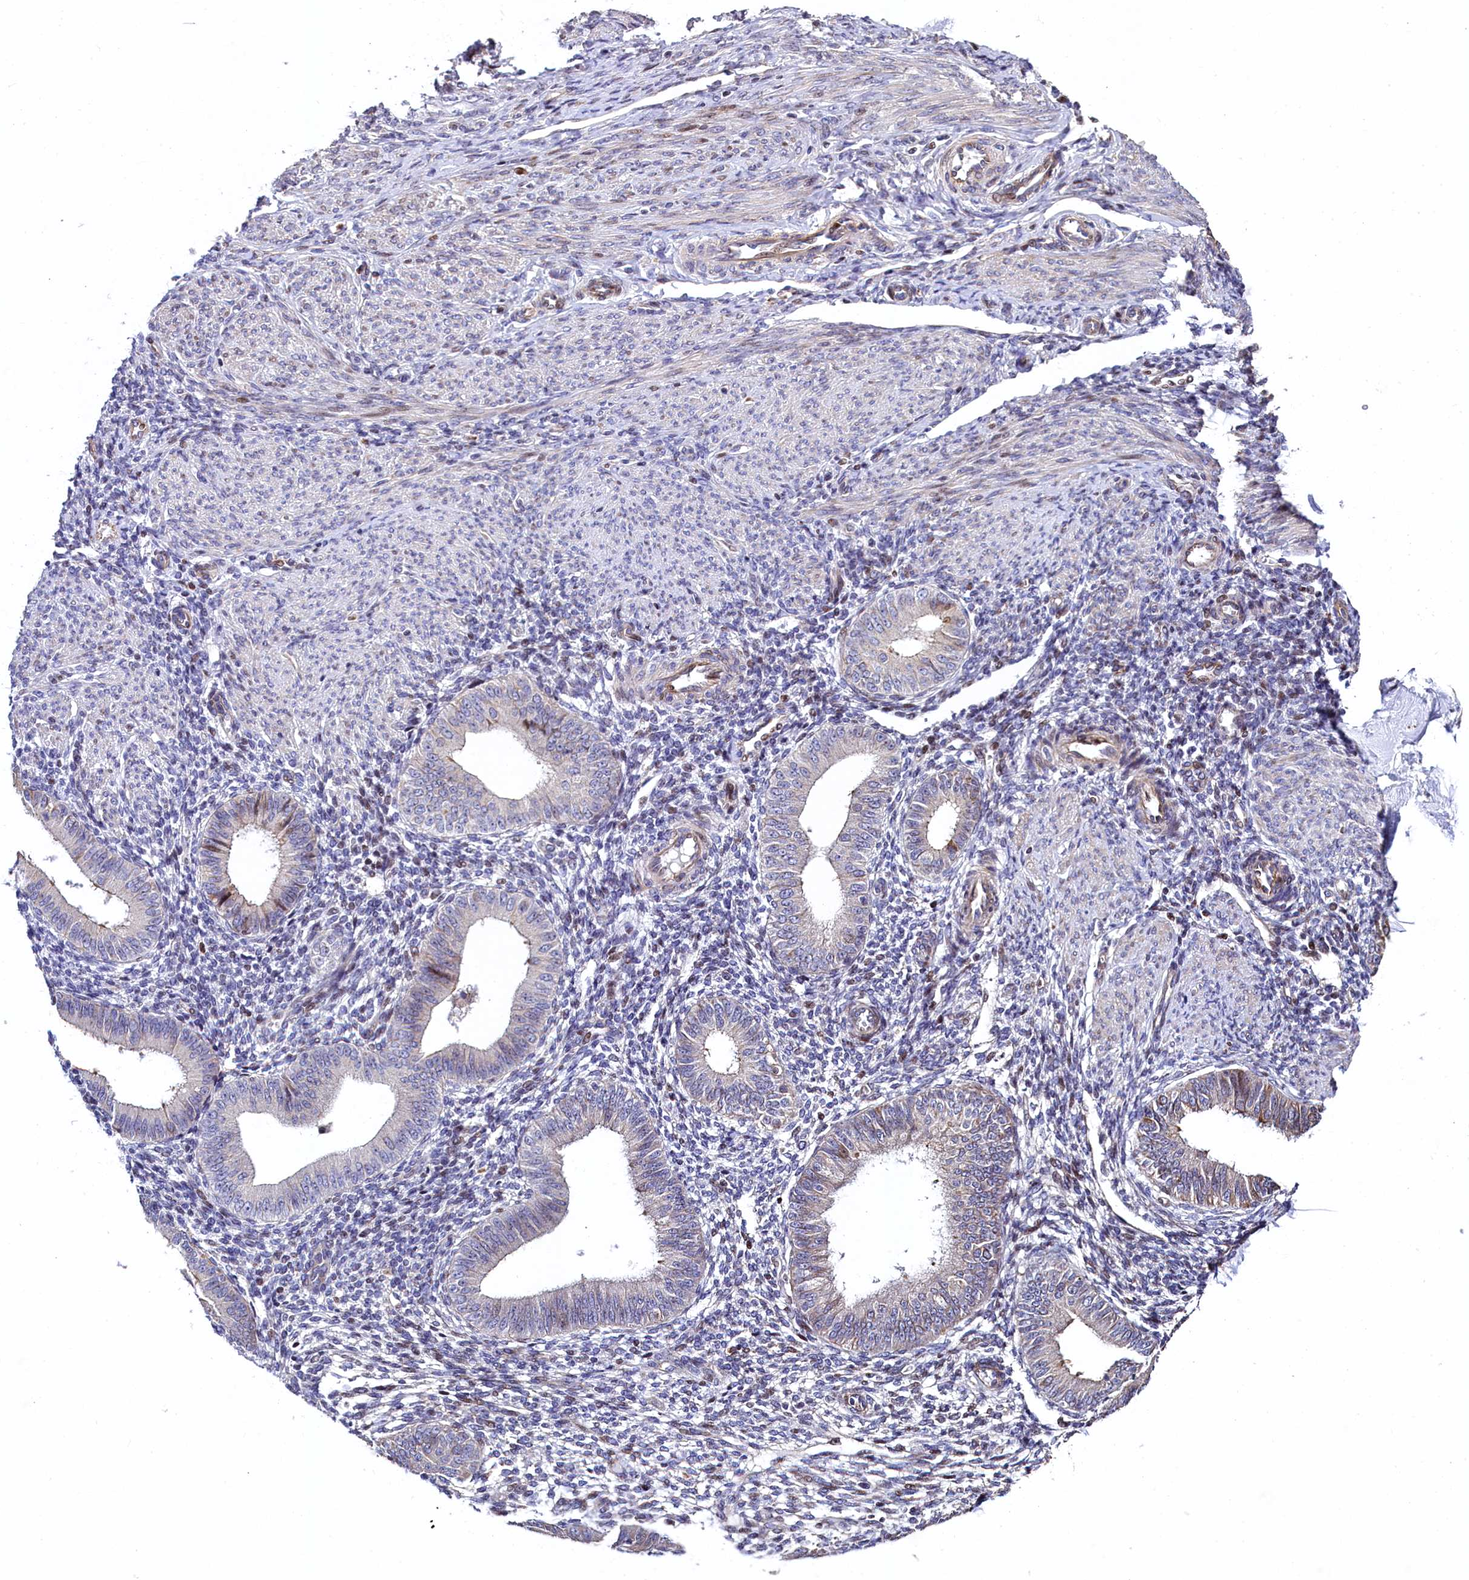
{"staining": {"intensity": "negative", "quantity": "none", "location": "none"}, "tissue": "endometrium", "cell_type": "Cells in endometrial stroma", "image_type": "normal", "snomed": [{"axis": "morphology", "description": "Normal tissue, NOS"}, {"axis": "topography", "description": "Uterus"}, {"axis": "topography", "description": "Endometrium"}], "caption": "A high-resolution image shows IHC staining of benign endometrium, which demonstrates no significant staining in cells in endometrial stroma.", "gene": "TGDS", "patient": {"sex": "female", "age": 48}}